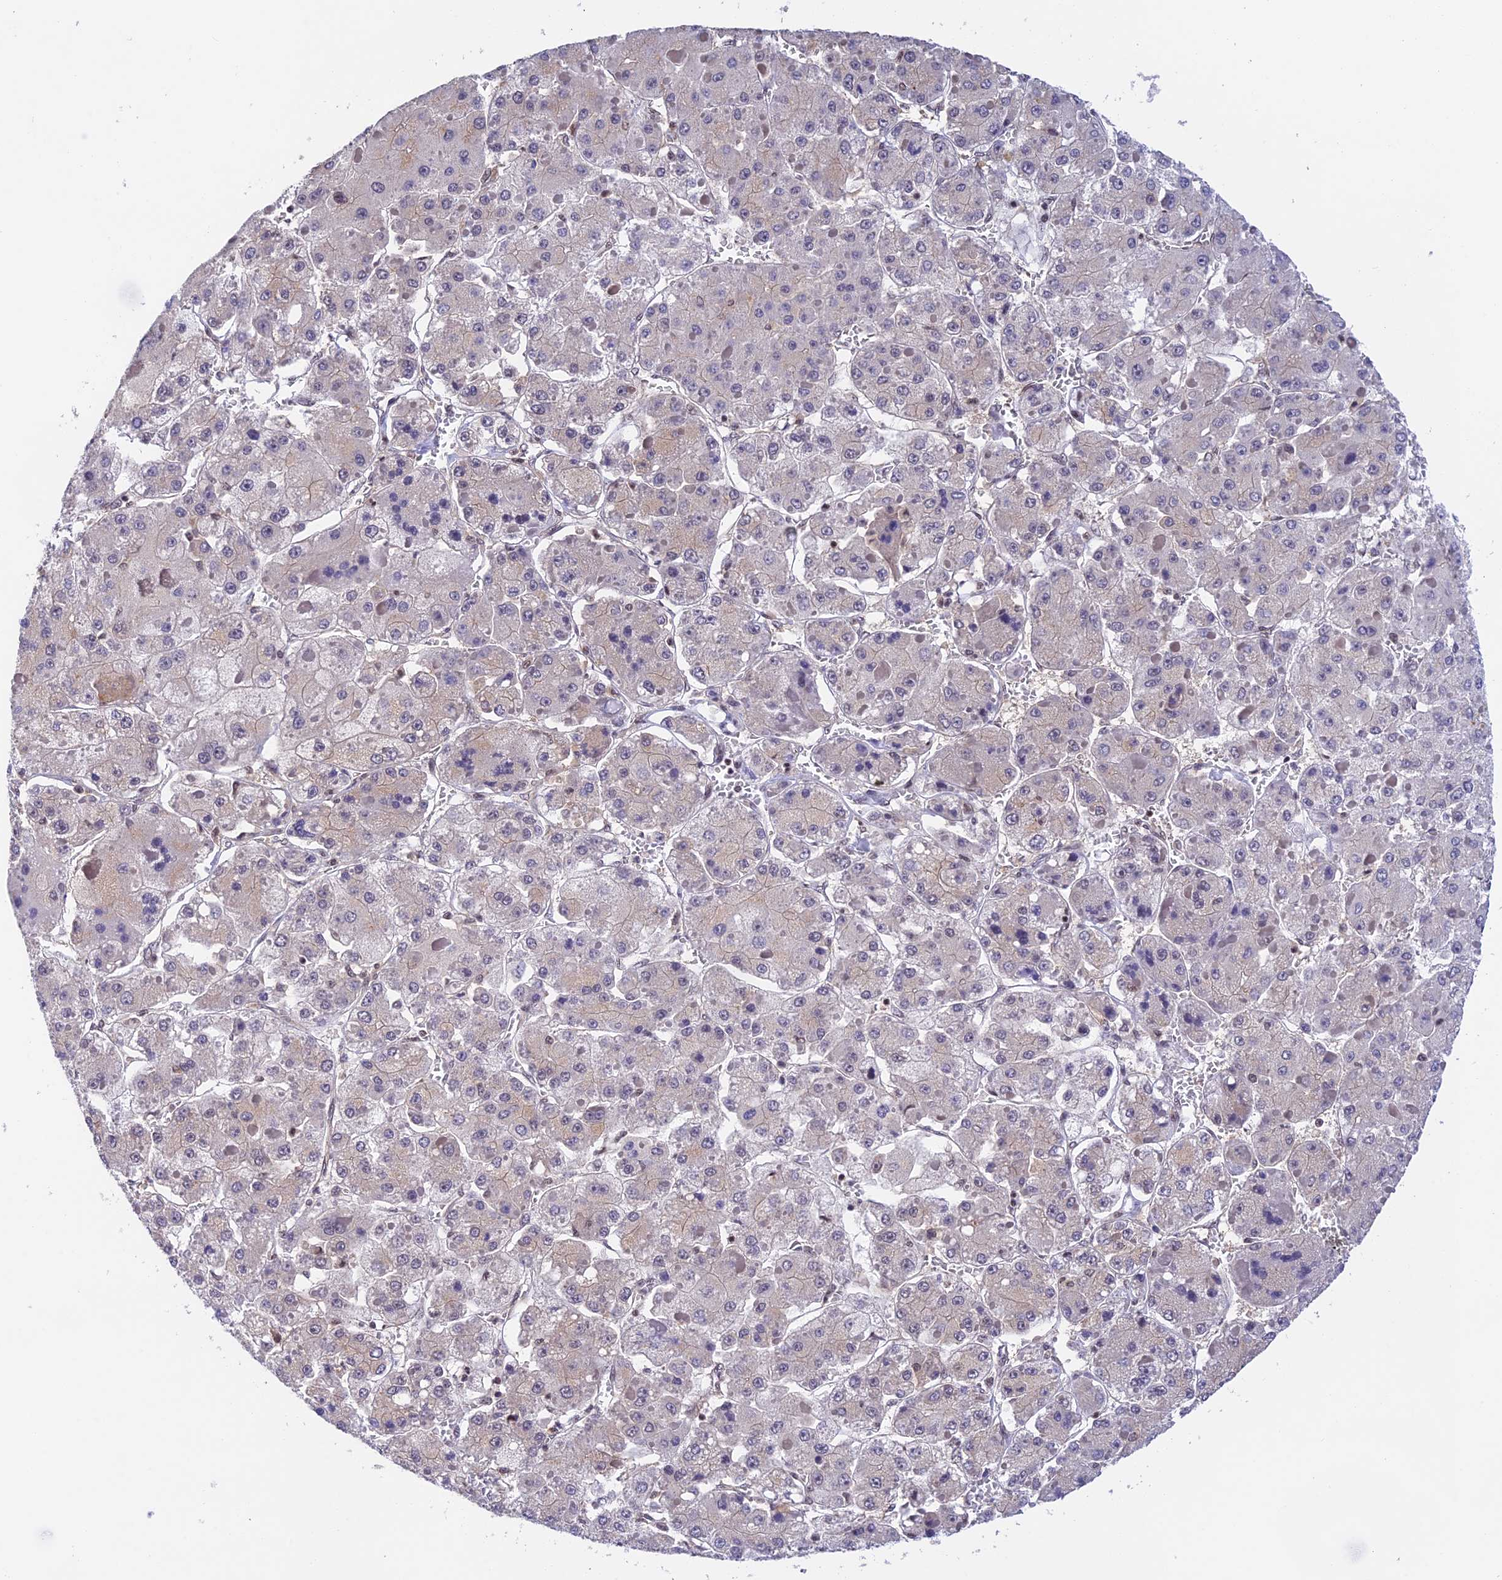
{"staining": {"intensity": "negative", "quantity": "none", "location": "none"}, "tissue": "liver cancer", "cell_type": "Tumor cells", "image_type": "cancer", "snomed": [{"axis": "morphology", "description": "Carcinoma, Hepatocellular, NOS"}, {"axis": "topography", "description": "Liver"}], "caption": "Immunohistochemistry (IHC) photomicrograph of neoplastic tissue: human liver cancer stained with DAB reveals no significant protein expression in tumor cells. (Stains: DAB (3,3'-diaminobenzidine) immunohistochemistry (IHC) with hematoxylin counter stain, Microscopy: brightfield microscopy at high magnification).", "gene": "THAP11", "patient": {"sex": "female", "age": 73}}